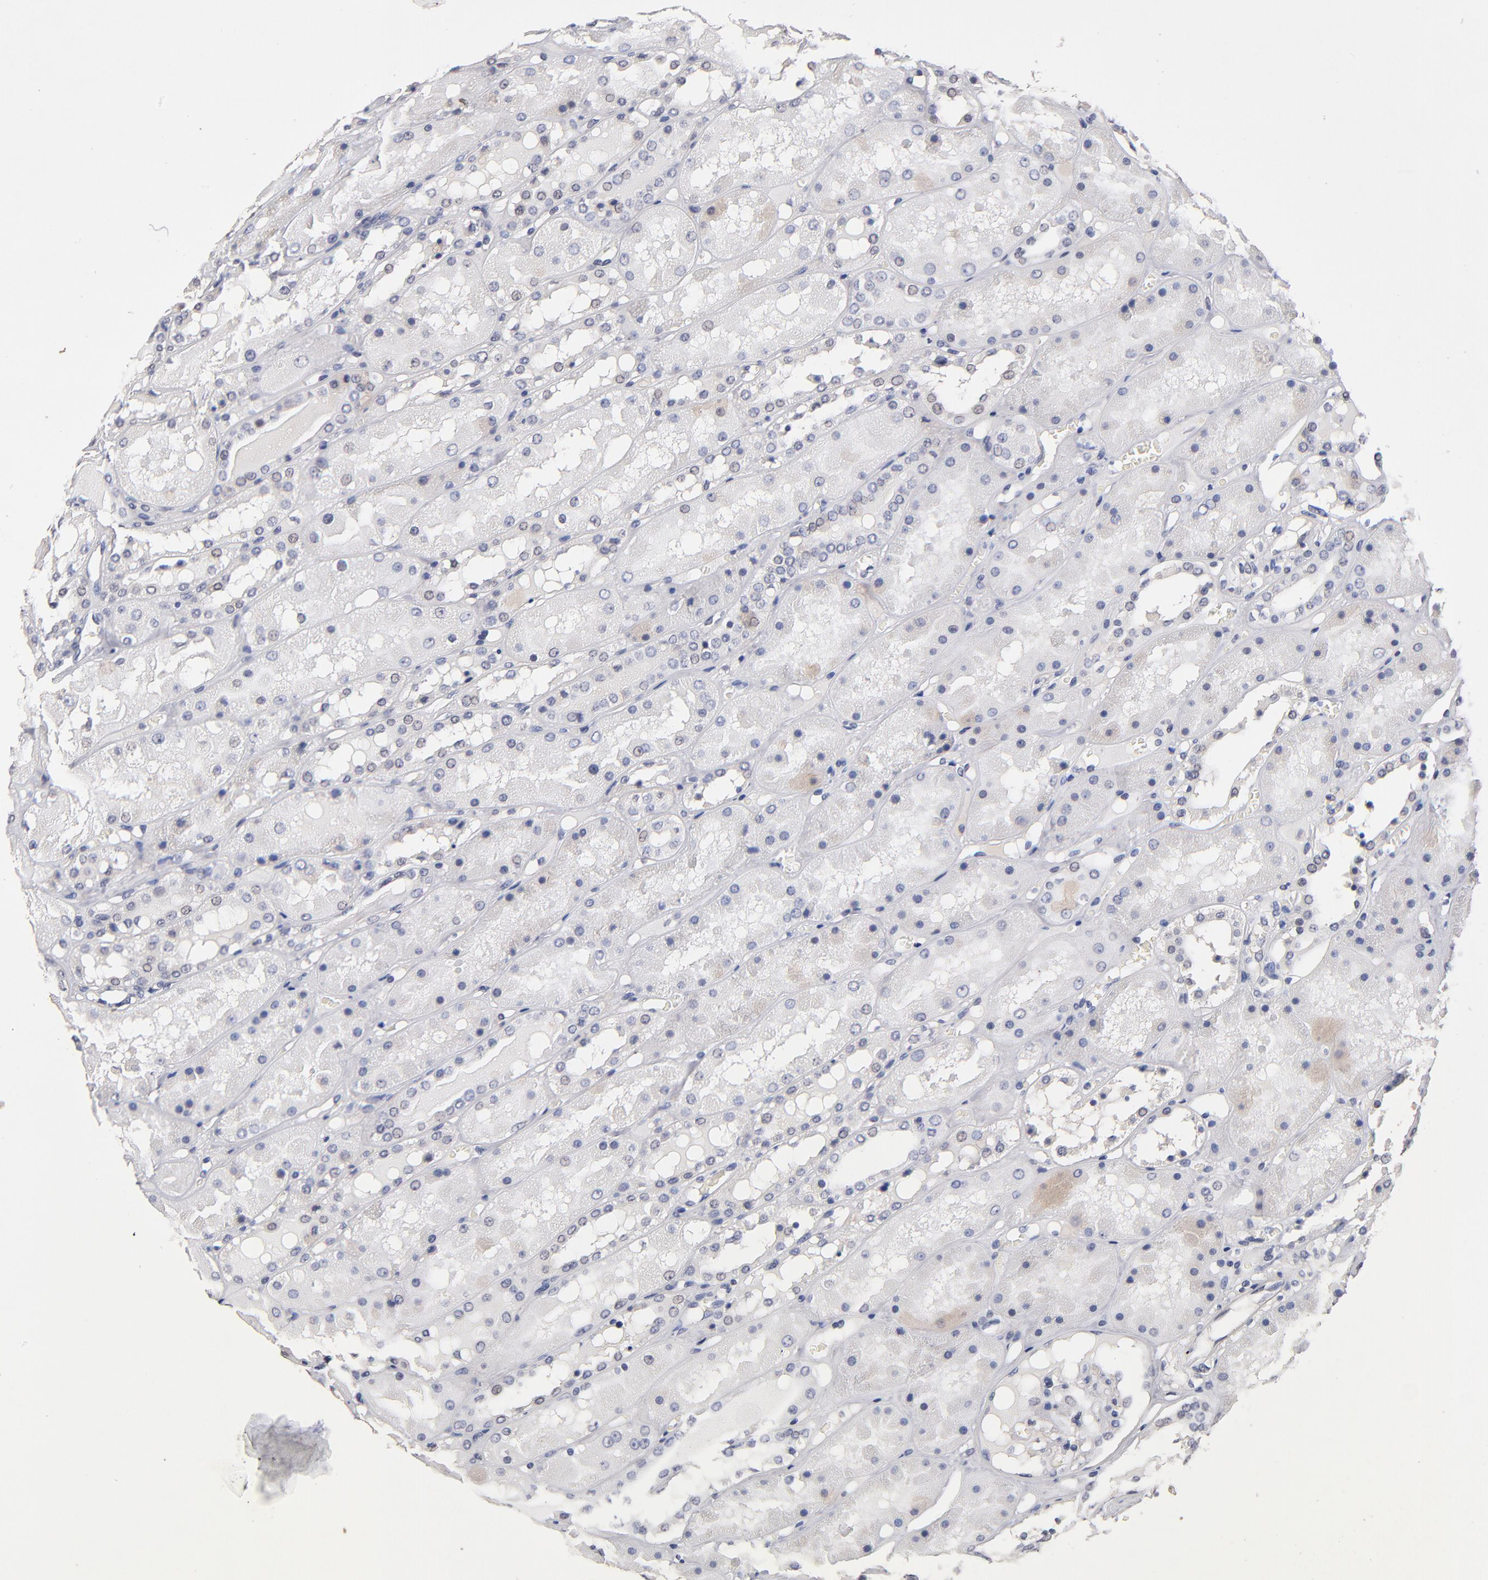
{"staining": {"intensity": "negative", "quantity": "none", "location": "none"}, "tissue": "kidney", "cell_type": "Cells in glomeruli", "image_type": "normal", "snomed": [{"axis": "morphology", "description": "Normal tissue, NOS"}, {"axis": "topography", "description": "Kidney"}], "caption": "Cells in glomeruli show no significant staining in normal kidney. The staining was performed using DAB to visualize the protein expression in brown, while the nuclei were stained in blue with hematoxylin (Magnification: 20x).", "gene": "PSMD10", "patient": {"sex": "male", "age": 36}}